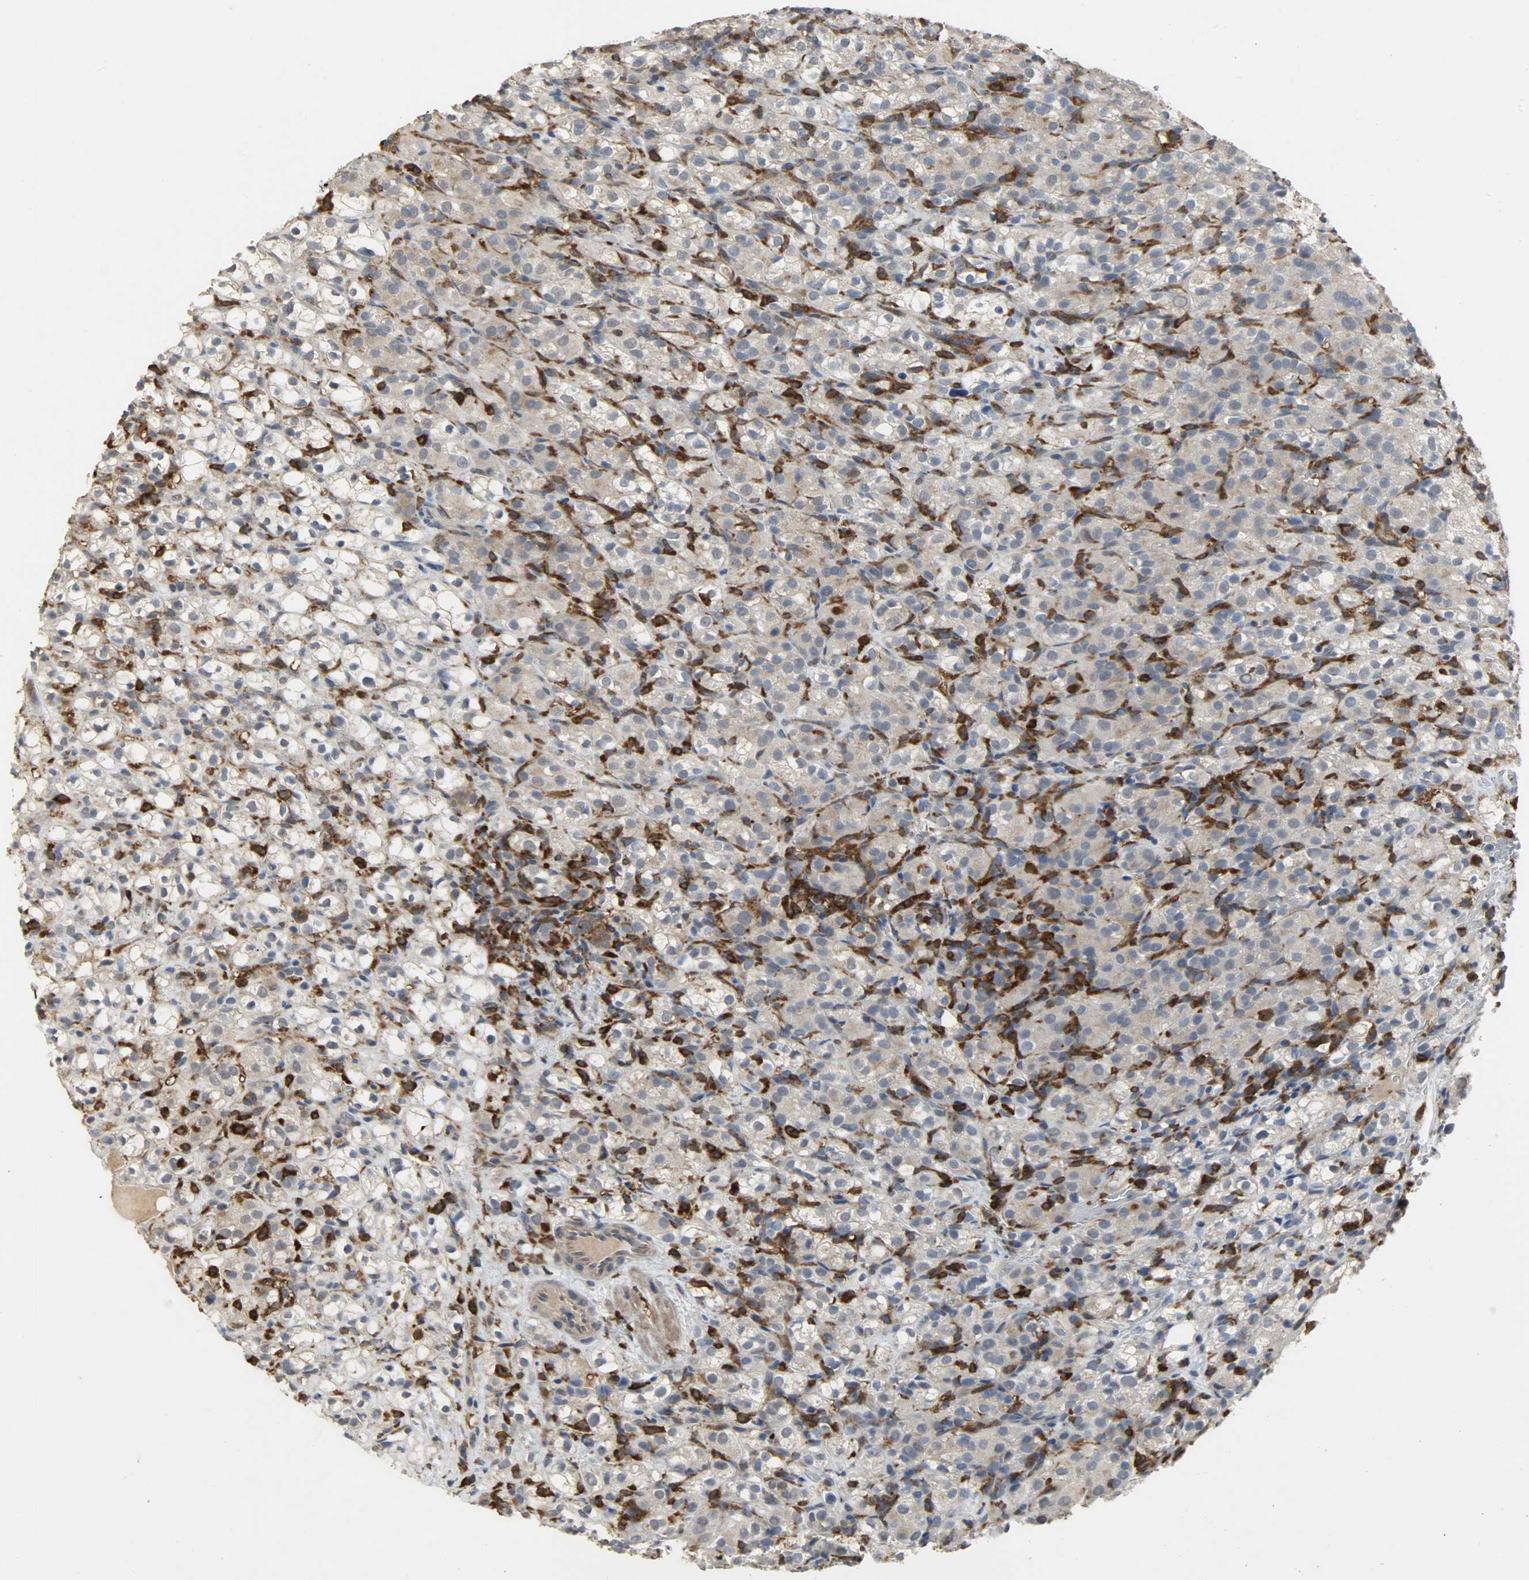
{"staining": {"intensity": "weak", "quantity": "<25%", "location": "cytoplasmic/membranous"}, "tissue": "renal cancer", "cell_type": "Tumor cells", "image_type": "cancer", "snomed": [{"axis": "morphology", "description": "Normal tissue, NOS"}, {"axis": "morphology", "description": "Adenocarcinoma, NOS"}, {"axis": "topography", "description": "Kidney"}], "caption": "Tumor cells are negative for brown protein staining in renal cancer. The staining was performed using DAB to visualize the protein expression in brown, while the nuclei were stained in blue with hematoxylin (Magnification: 20x).", "gene": "SKAP2", "patient": {"sex": "male", "age": 61}}